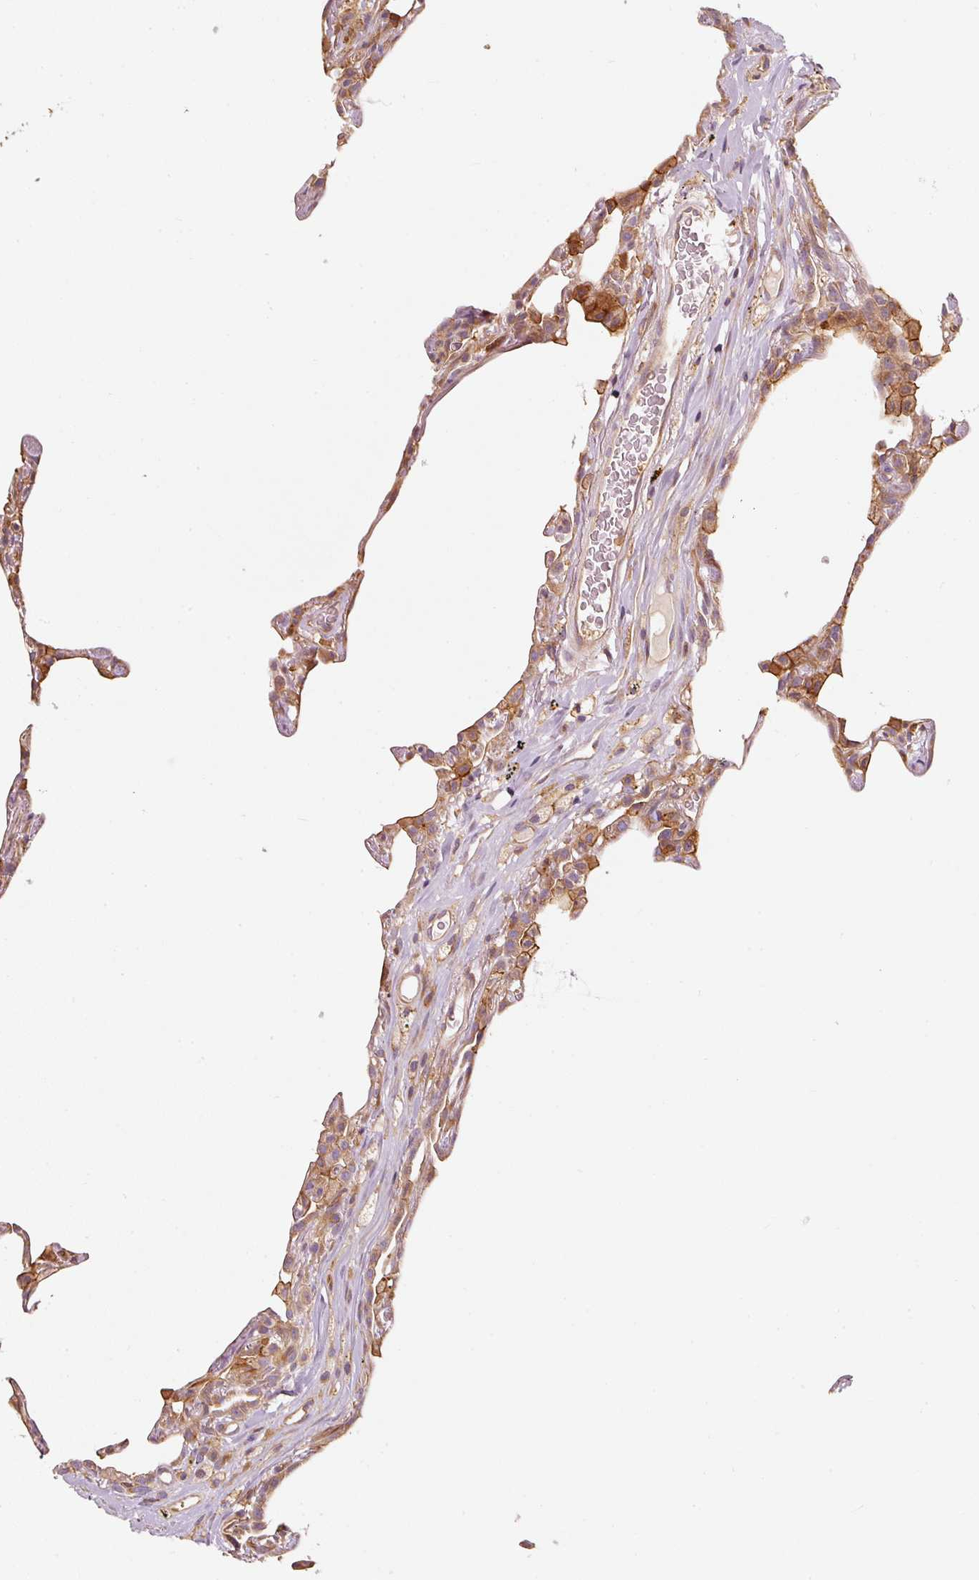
{"staining": {"intensity": "moderate", "quantity": "<25%", "location": "cytoplasmic/membranous"}, "tissue": "lung", "cell_type": "Alveolar cells", "image_type": "normal", "snomed": [{"axis": "morphology", "description": "Normal tissue, NOS"}, {"axis": "topography", "description": "Lung"}], "caption": "Immunohistochemical staining of unremarkable lung displays <25% levels of moderate cytoplasmic/membranous protein positivity in about <25% of alveolar cells. (DAB IHC, brown staining for protein, blue staining for nuclei).", "gene": "IQGAP2", "patient": {"sex": "female", "age": 57}}